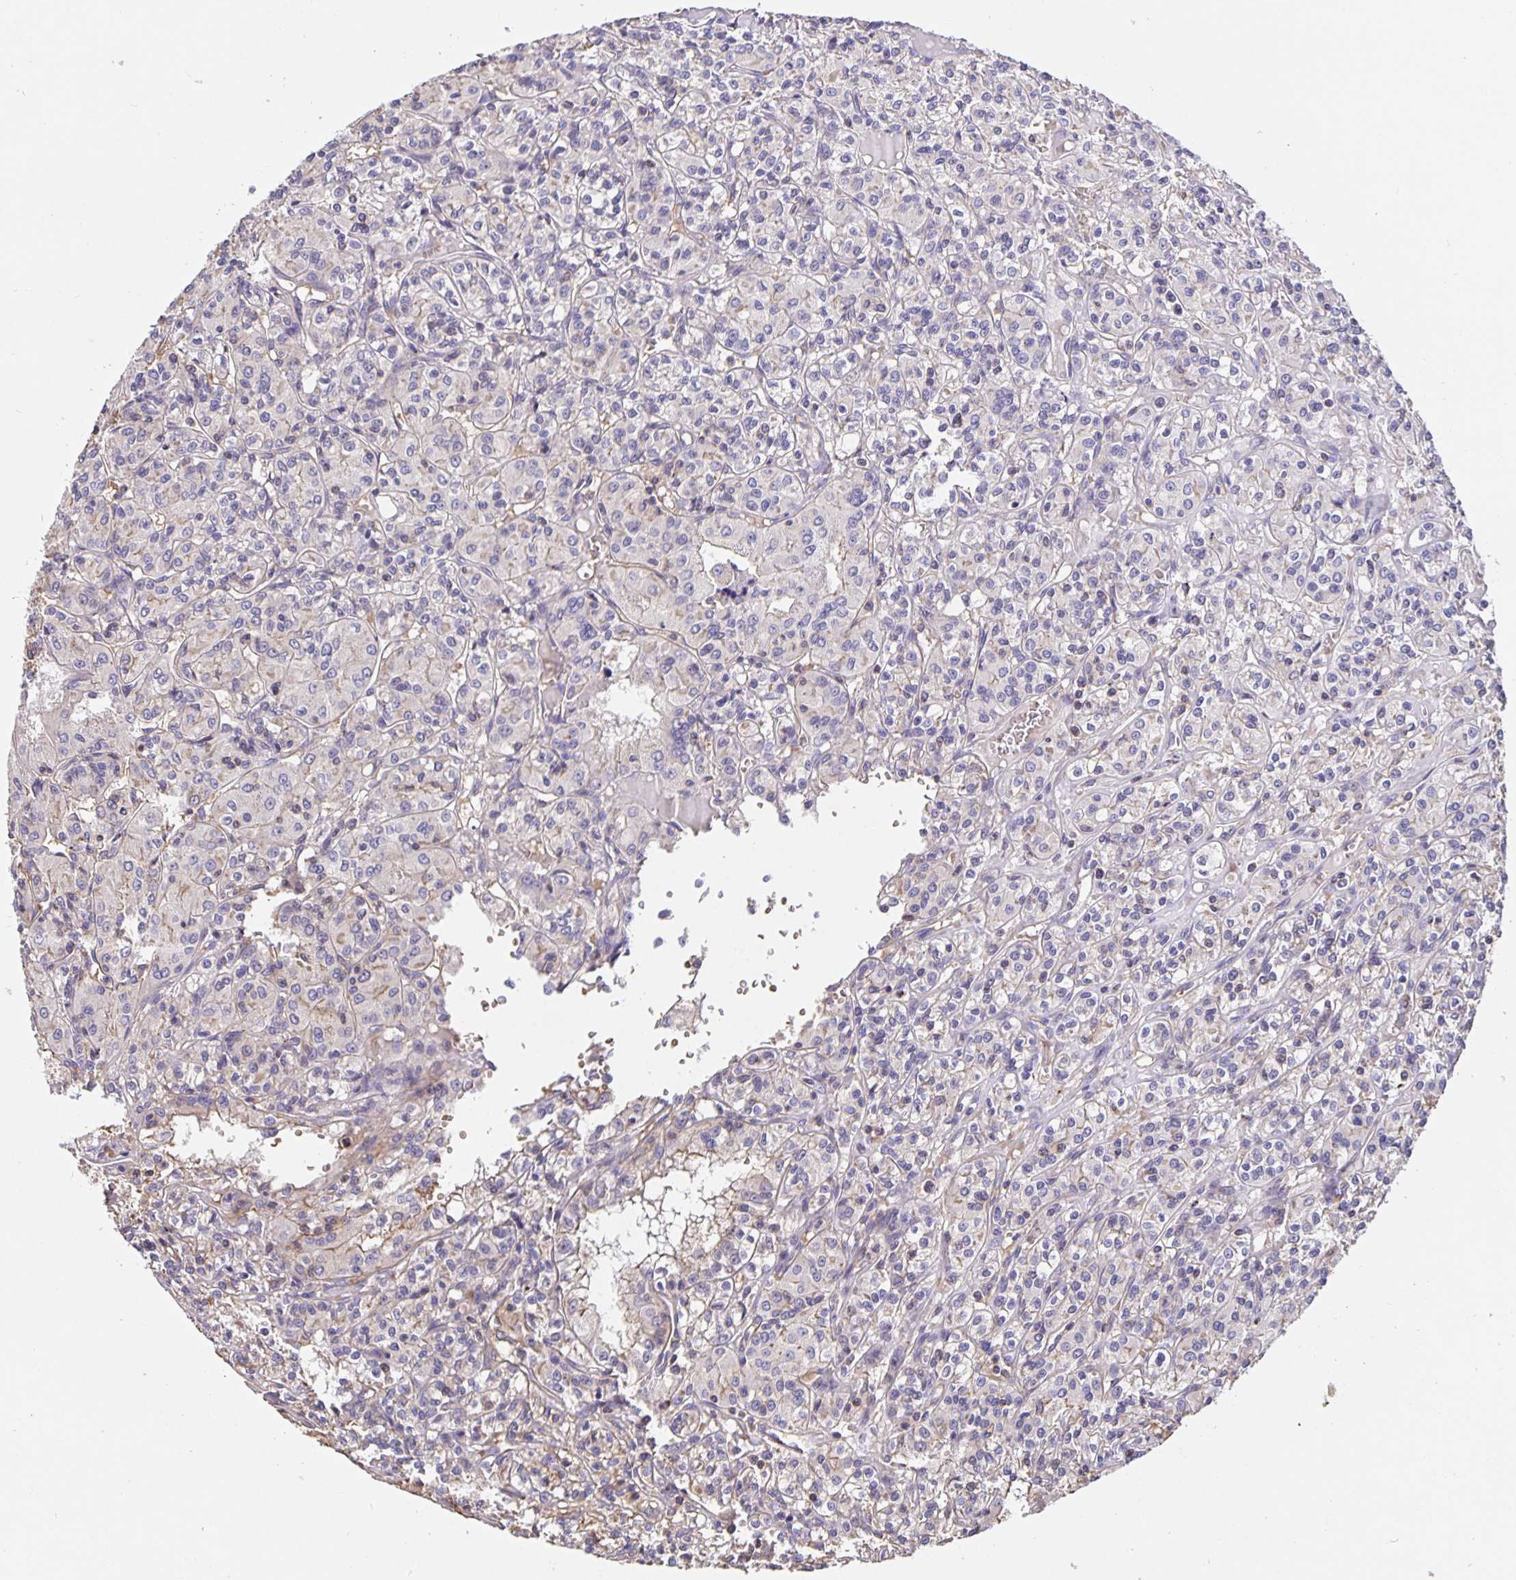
{"staining": {"intensity": "negative", "quantity": "none", "location": "none"}, "tissue": "renal cancer", "cell_type": "Tumor cells", "image_type": "cancer", "snomed": [{"axis": "morphology", "description": "Adenocarcinoma, NOS"}, {"axis": "topography", "description": "Kidney"}], "caption": "High magnification brightfield microscopy of renal adenocarcinoma stained with DAB (brown) and counterstained with hematoxylin (blue): tumor cells show no significant expression.", "gene": "TMEM71", "patient": {"sex": "male", "age": 36}}